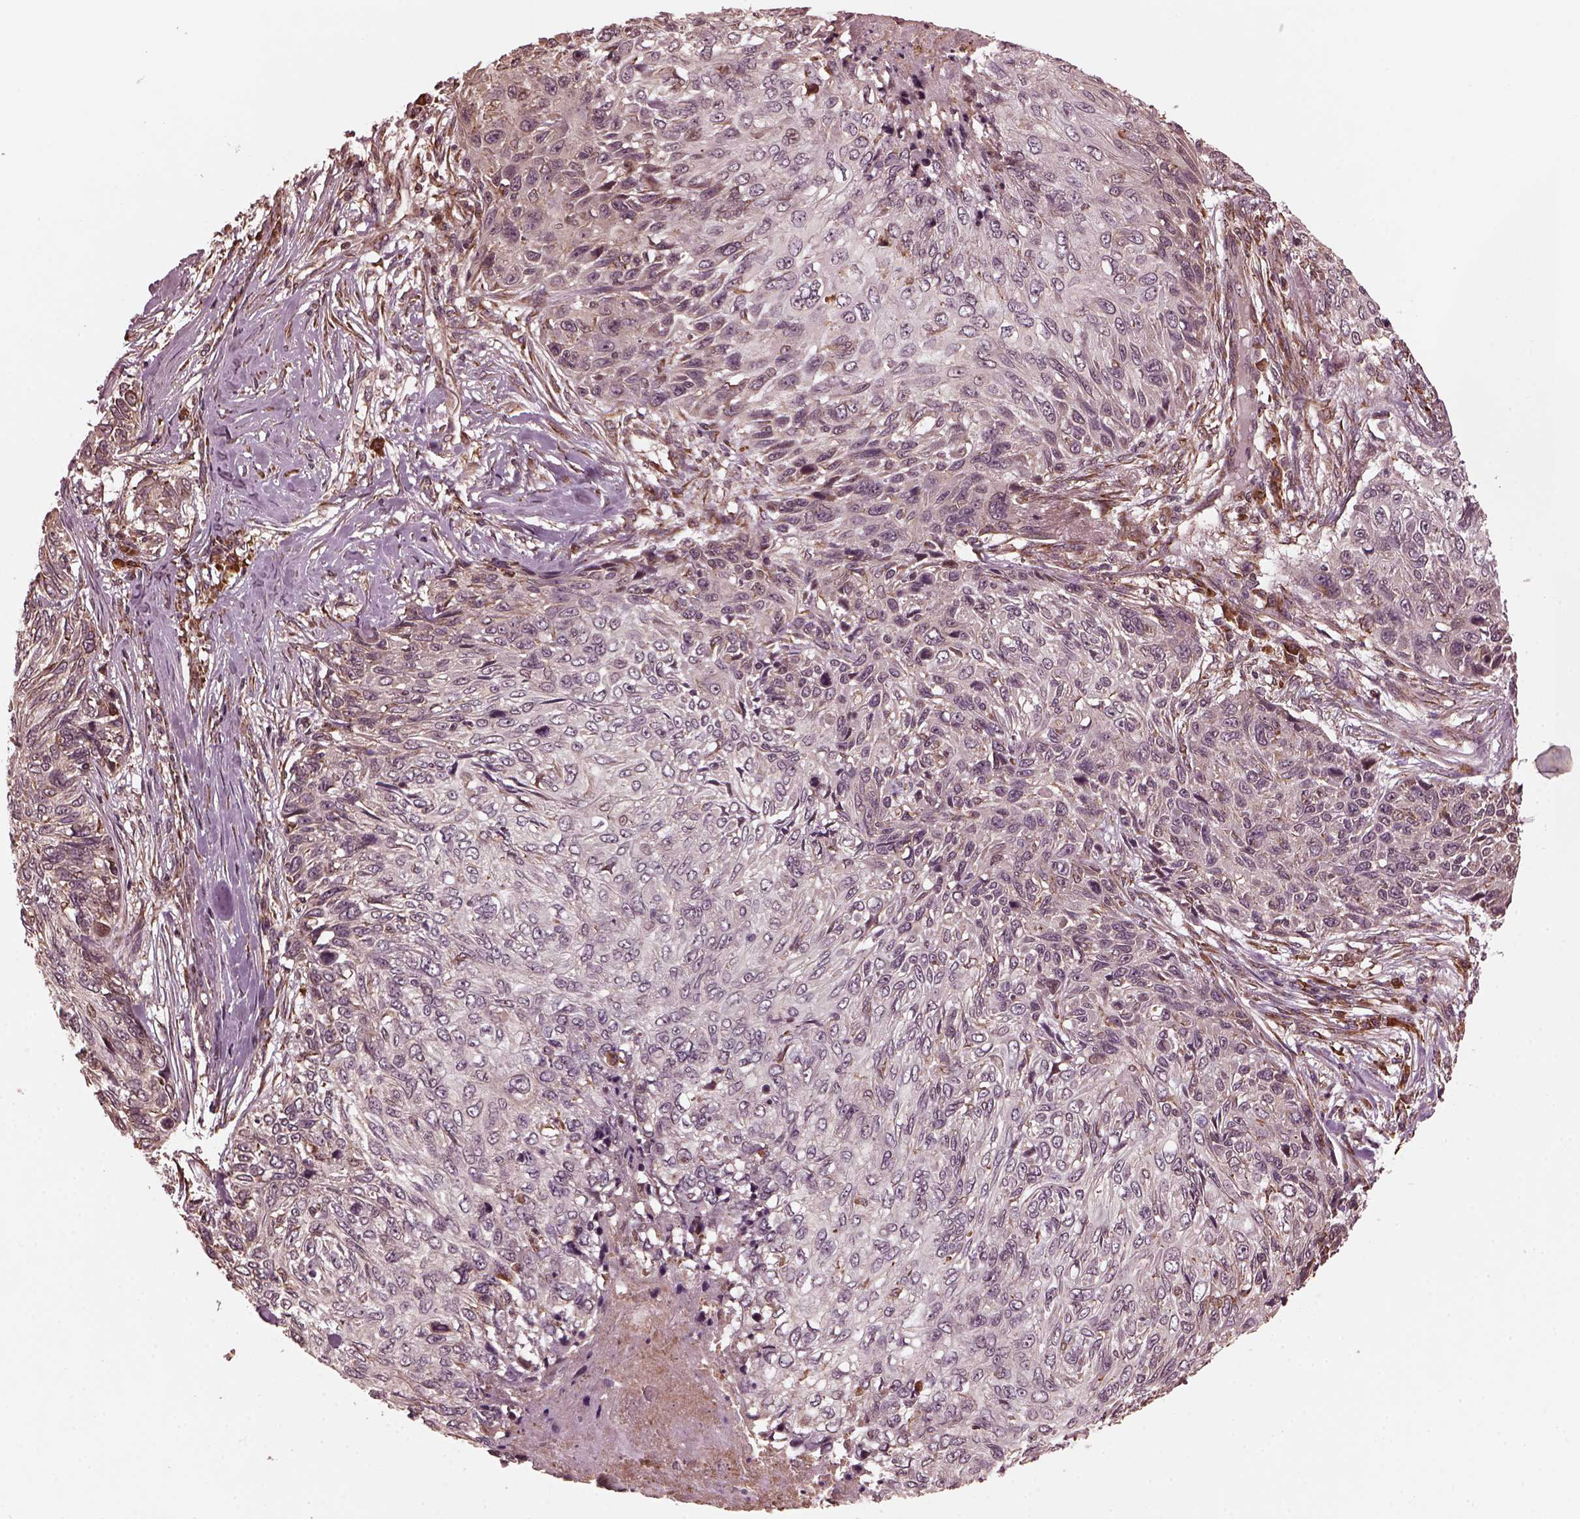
{"staining": {"intensity": "negative", "quantity": "none", "location": "none"}, "tissue": "skin cancer", "cell_type": "Tumor cells", "image_type": "cancer", "snomed": [{"axis": "morphology", "description": "Squamous cell carcinoma, NOS"}, {"axis": "topography", "description": "Skin"}], "caption": "Protein analysis of skin cancer (squamous cell carcinoma) demonstrates no significant positivity in tumor cells.", "gene": "ZNF292", "patient": {"sex": "male", "age": 92}}